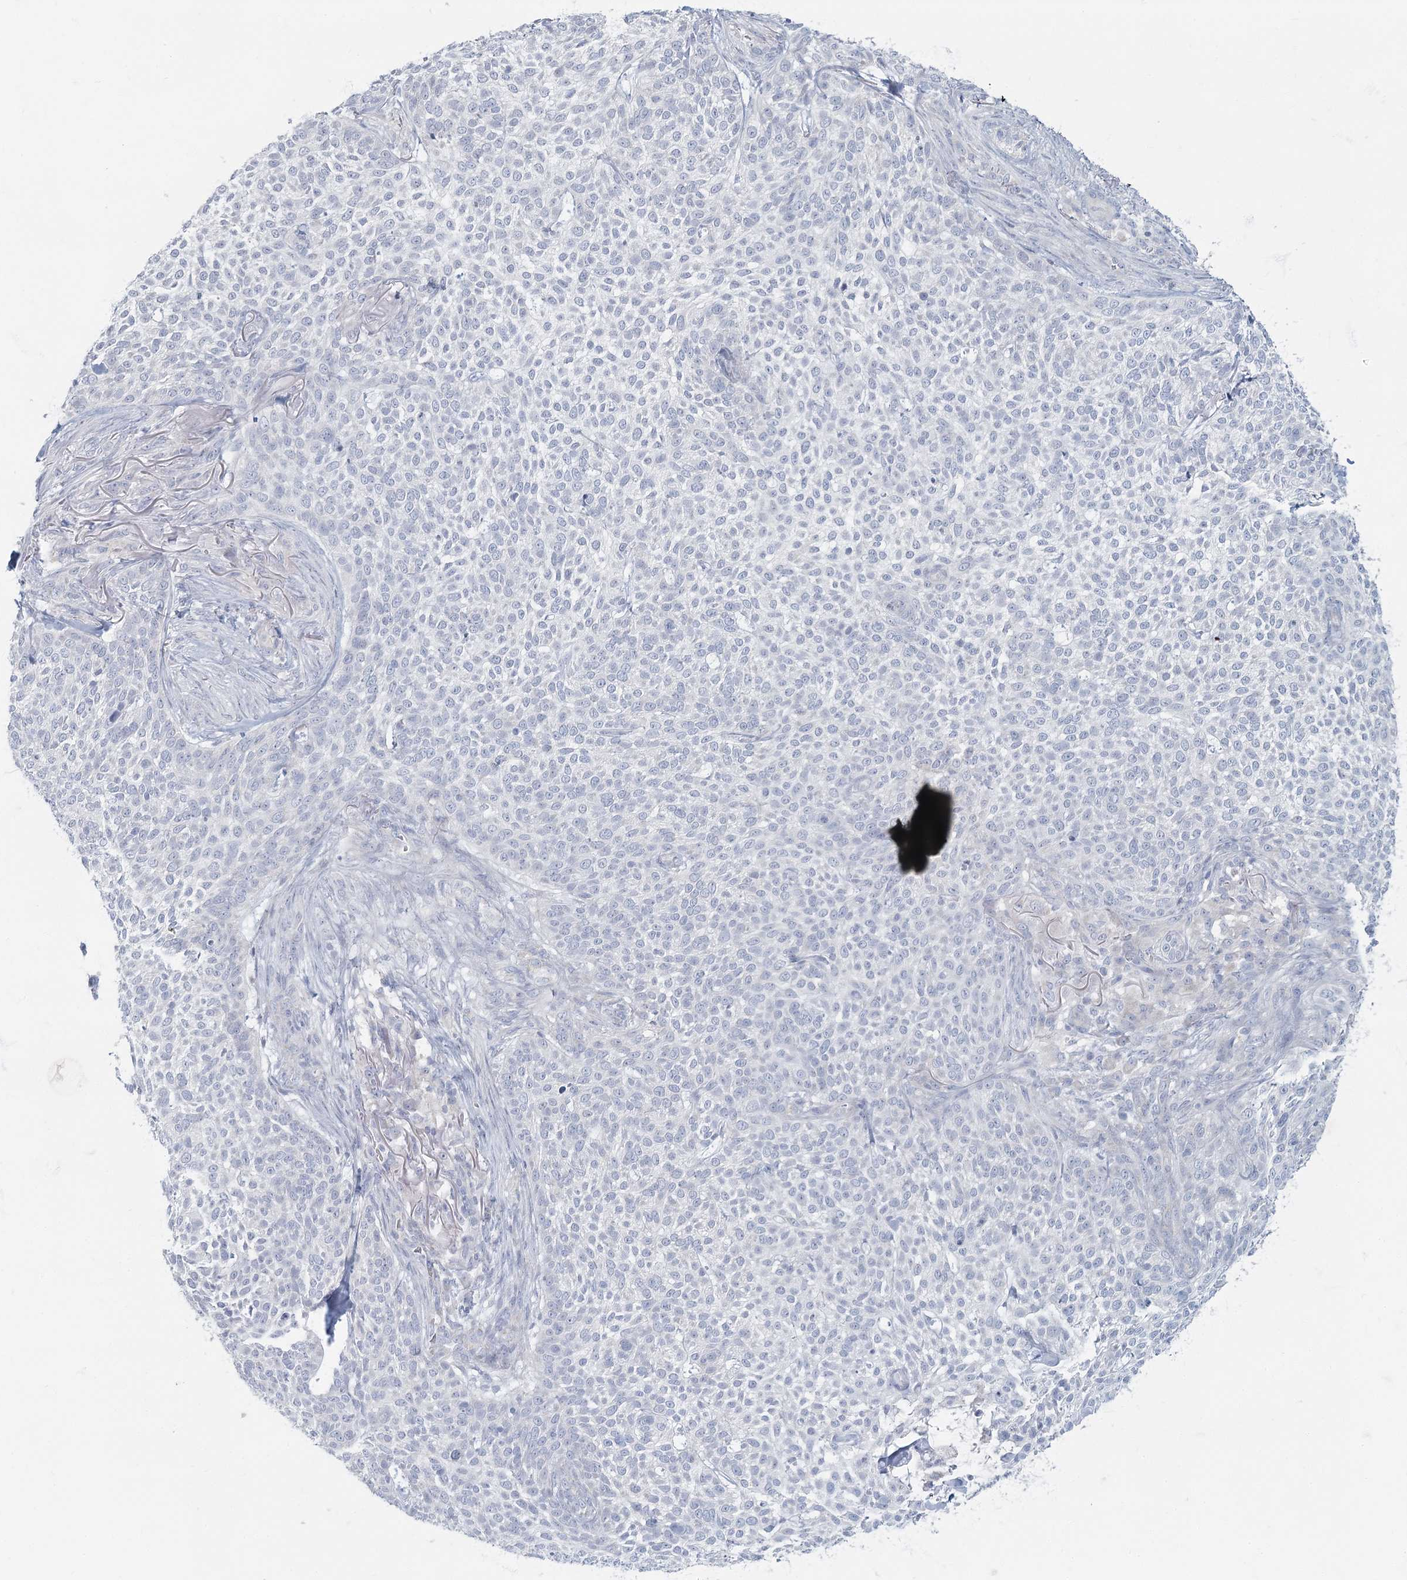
{"staining": {"intensity": "negative", "quantity": "none", "location": "none"}, "tissue": "skin cancer", "cell_type": "Tumor cells", "image_type": "cancer", "snomed": [{"axis": "morphology", "description": "Basal cell carcinoma"}, {"axis": "topography", "description": "Skin"}], "caption": "Tumor cells are negative for protein expression in human skin cancer.", "gene": "FAM110C", "patient": {"sex": "female", "age": 64}}